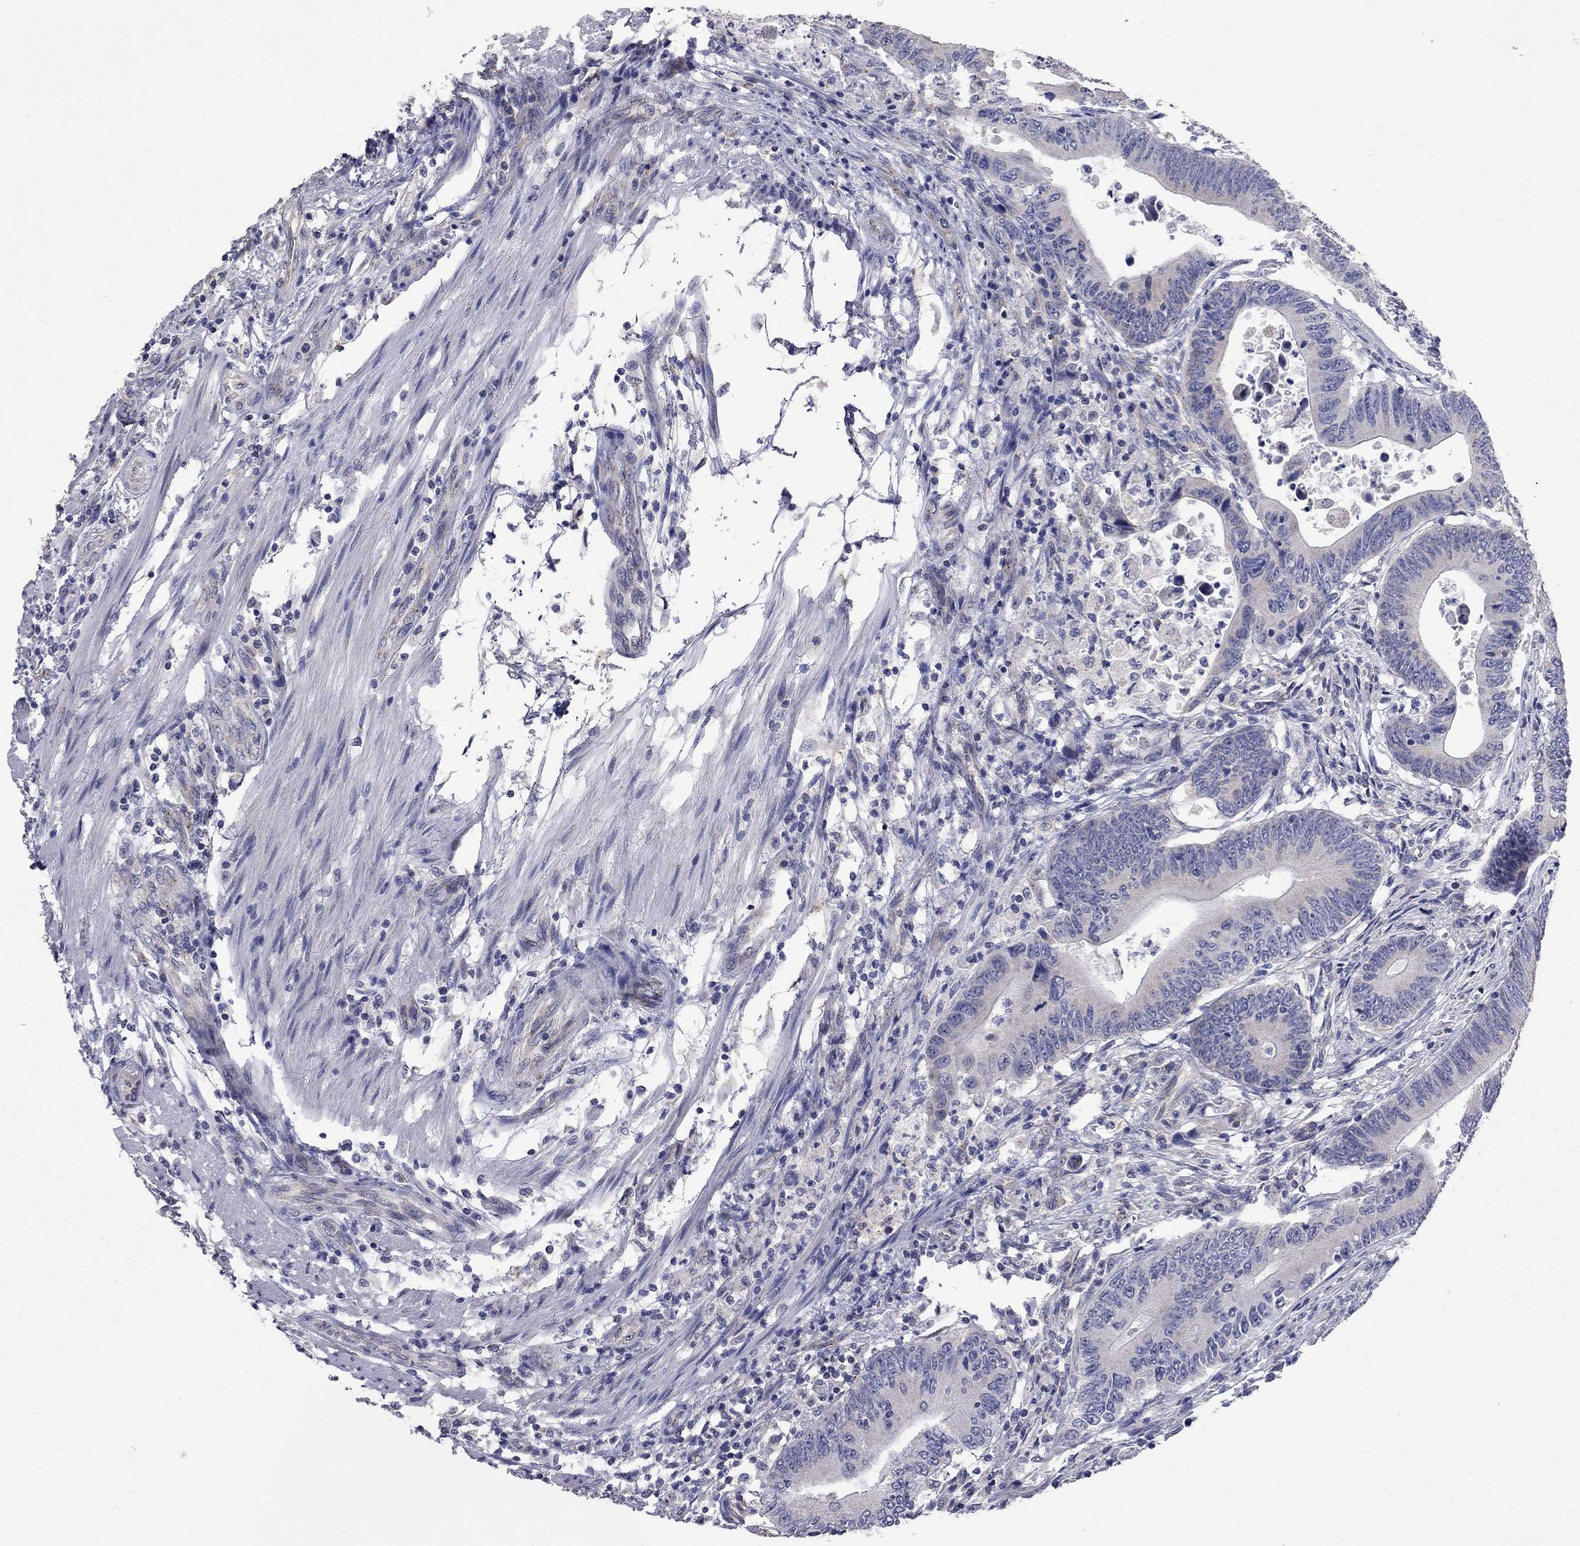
{"staining": {"intensity": "negative", "quantity": "none", "location": "none"}, "tissue": "colorectal cancer", "cell_type": "Tumor cells", "image_type": "cancer", "snomed": [{"axis": "morphology", "description": "Adenocarcinoma, NOS"}, {"axis": "topography", "description": "Colon"}], "caption": "DAB (3,3'-diaminobenzidine) immunohistochemical staining of human adenocarcinoma (colorectal) reveals no significant expression in tumor cells.", "gene": "OPRK1", "patient": {"sex": "female", "age": 90}}